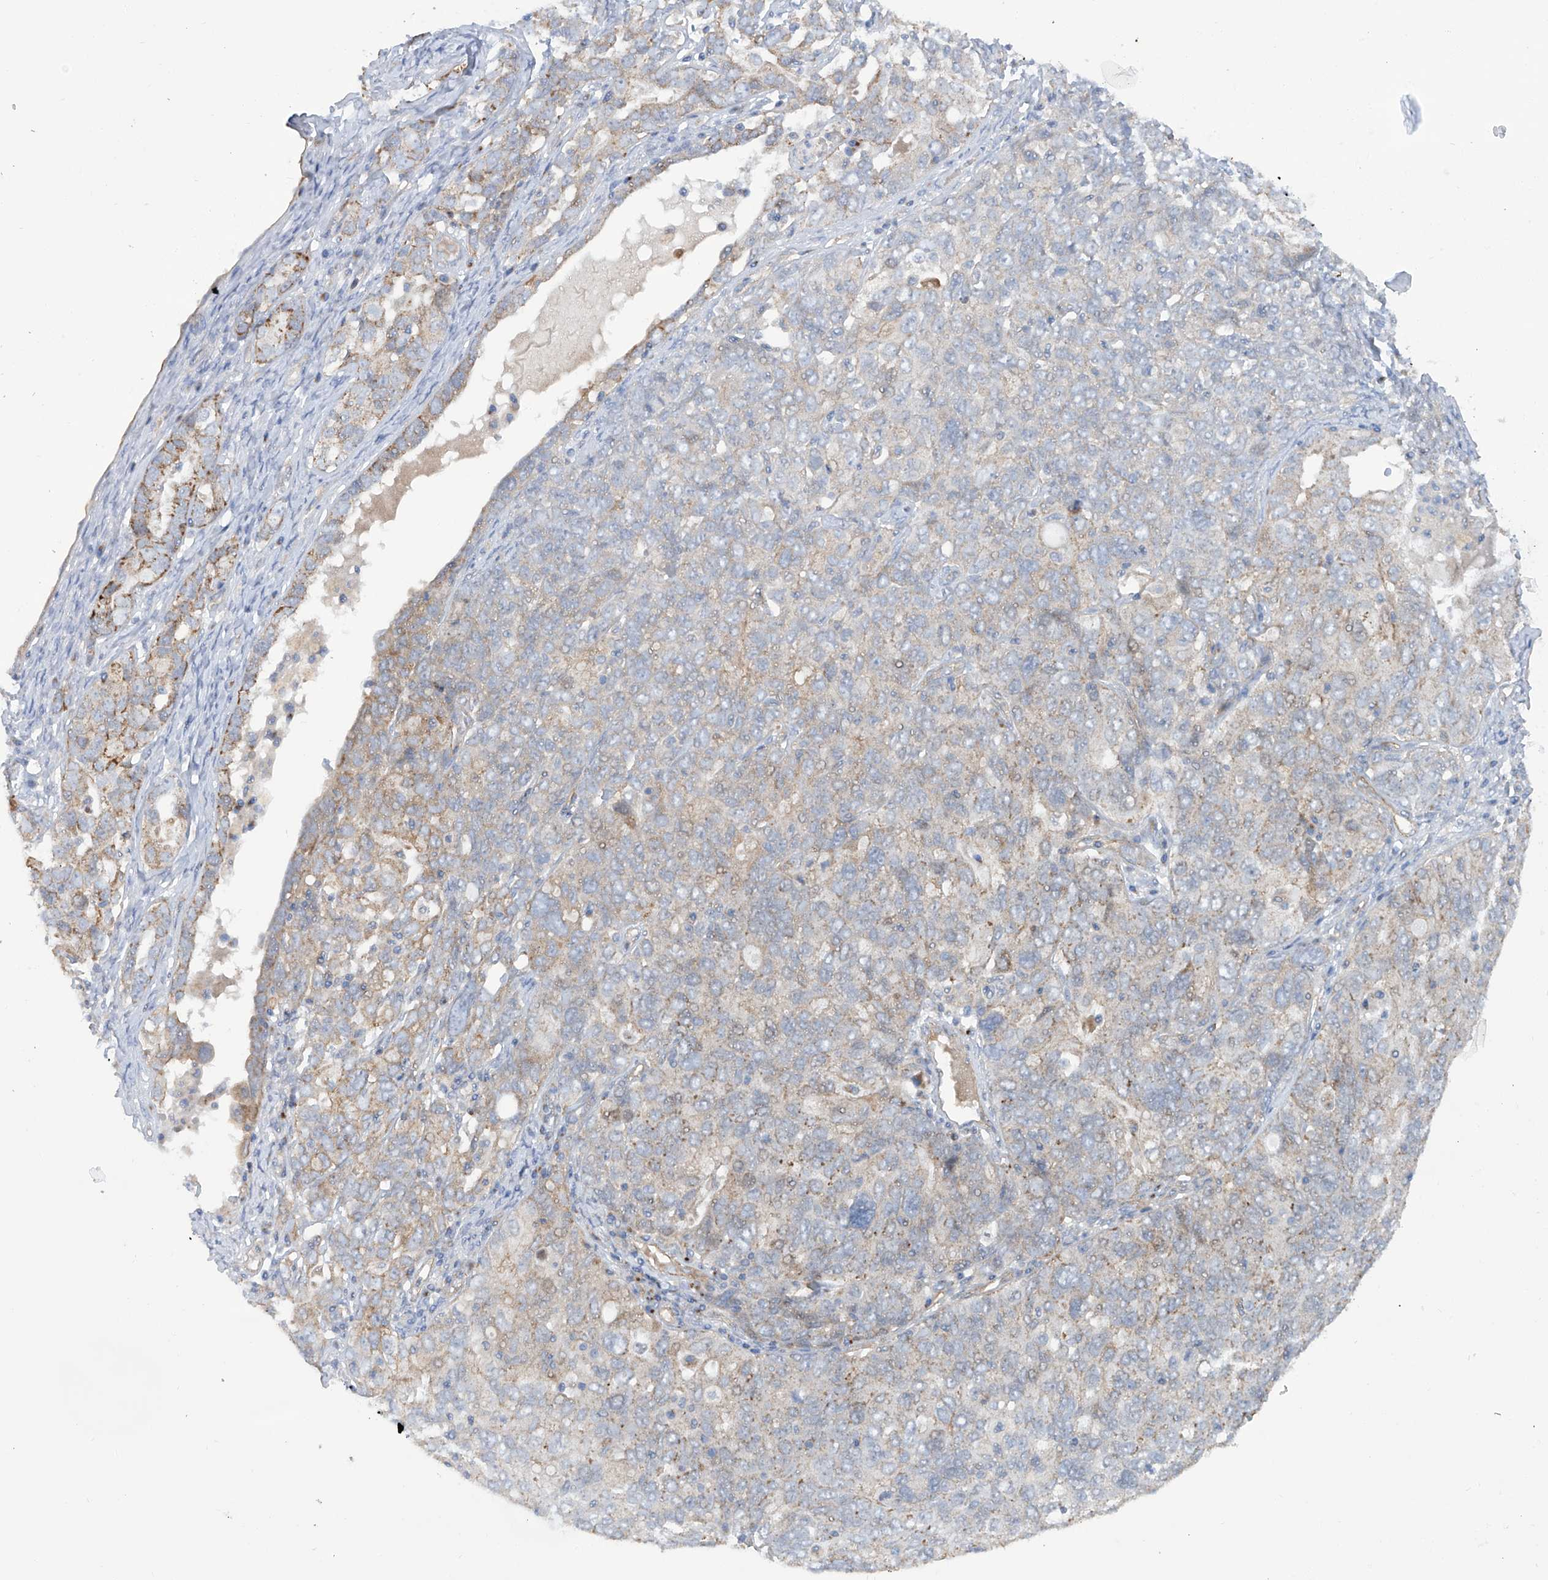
{"staining": {"intensity": "weak", "quantity": "<25%", "location": "cytoplasmic/membranous"}, "tissue": "ovarian cancer", "cell_type": "Tumor cells", "image_type": "cancer", "snomed": [{"axis": "morphology", "description": "Carcinoma, endometroid"}, {"axis": "topography", "description": "Ovary"}], "caption": "The micrograph reveals no significant staining in tumor cells of ovarian cancer.", "gene": "TMEM209", "patient": {"sex": "female", "age": 62}}